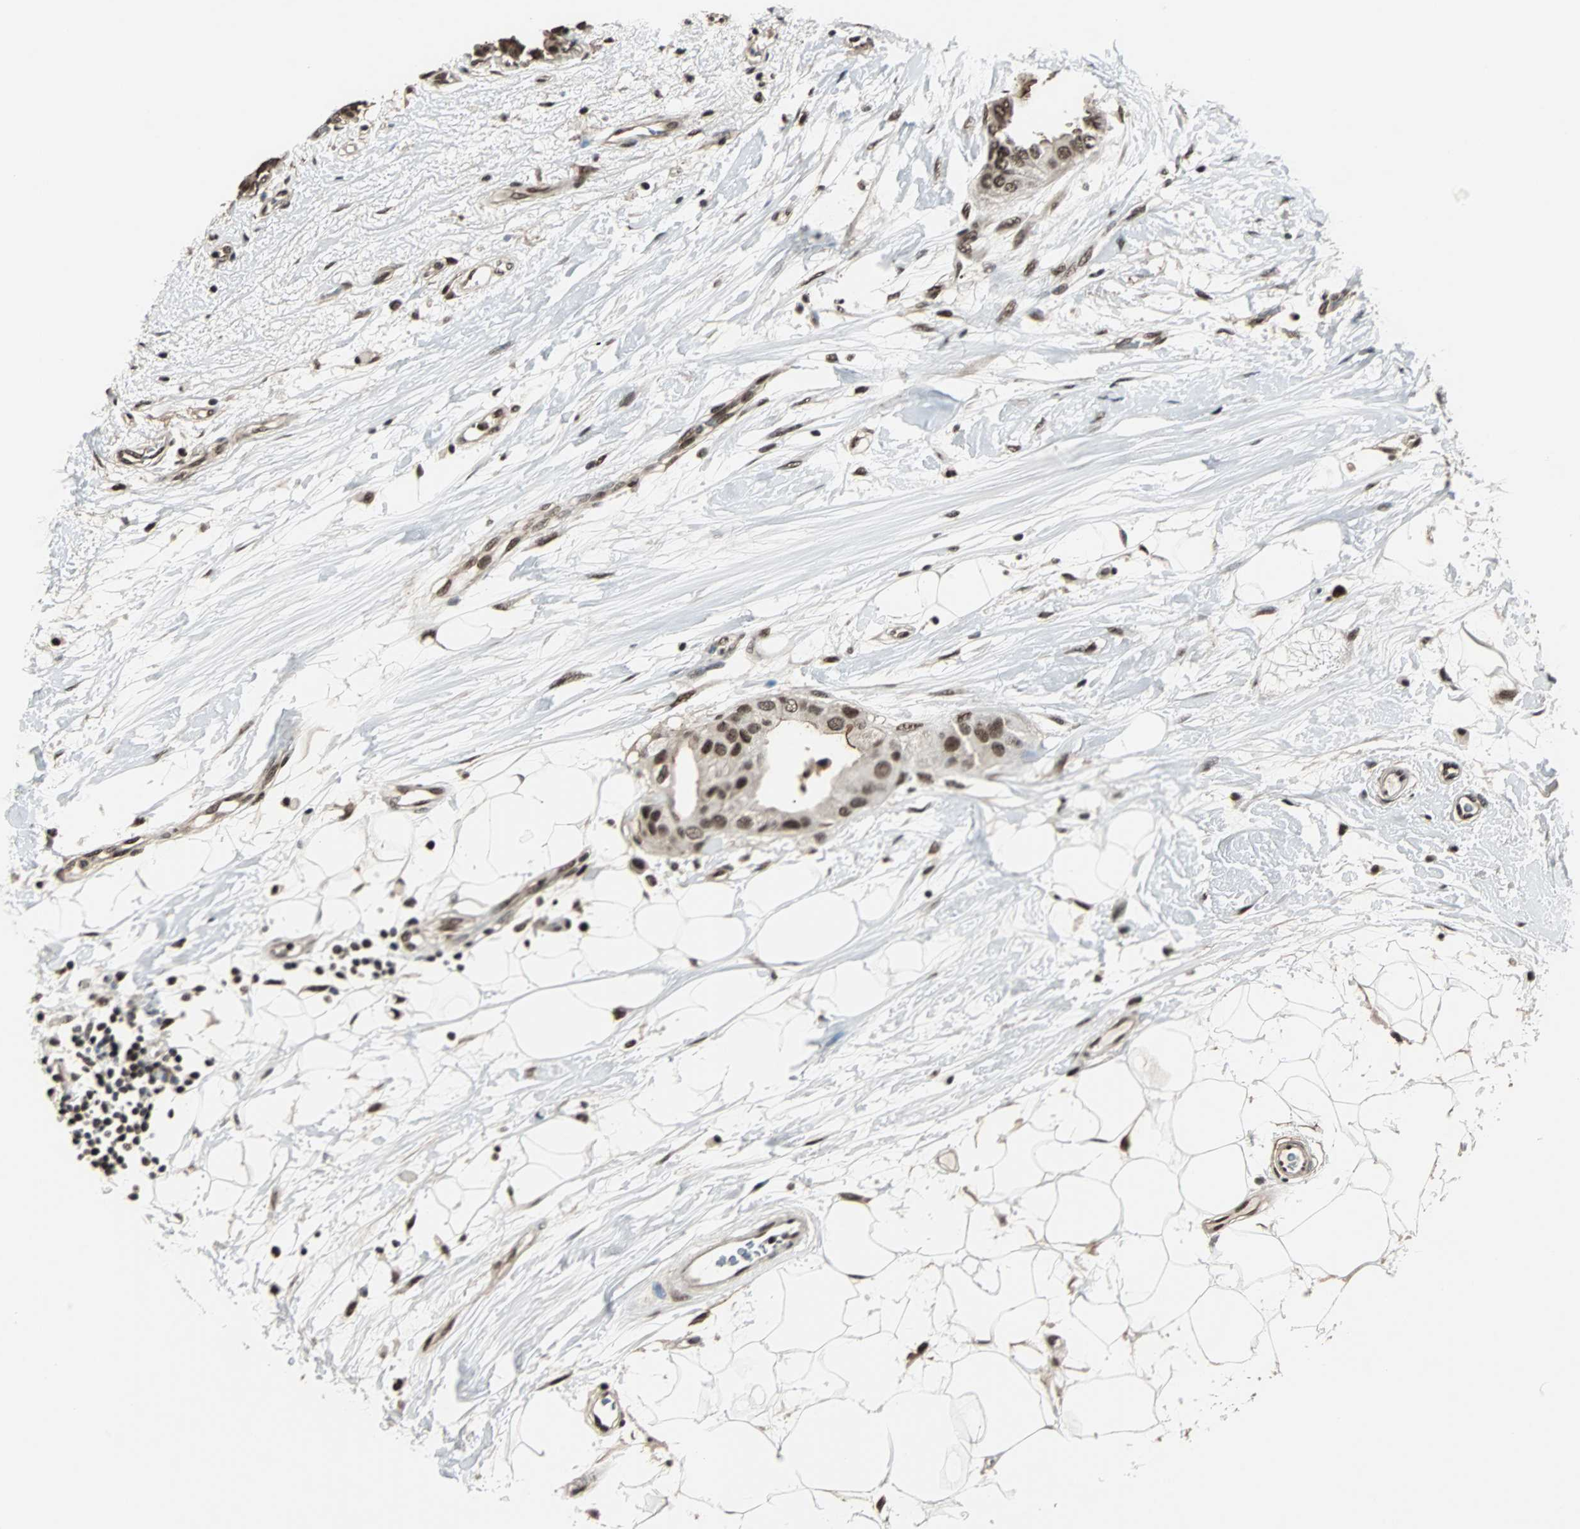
{"staining": {"intensity": "strong", "quantity": ">75%", "location": "cytoplasmic/membranous,nuclear"}, "tissue": "breast cancer", "cell_type": "Tumor cells", "image_type": "cancer", "snomed": [{"axis": "morphology", "description": "Duct carcinoma"}, {"axis": "topography", "description": "Breast"}], "caption": "Protein staining displays strong cytoplasmic/membranous and nuclear expression in approximately >75% of tumor cells in intraductal carcinoma (breast). (DAB (3,3'-diaminobenzidine) IHC, brown staining for protein, blue staining for nuclei).", "gene": "MKX", "patient": {"sex": "female", "age": 40}}